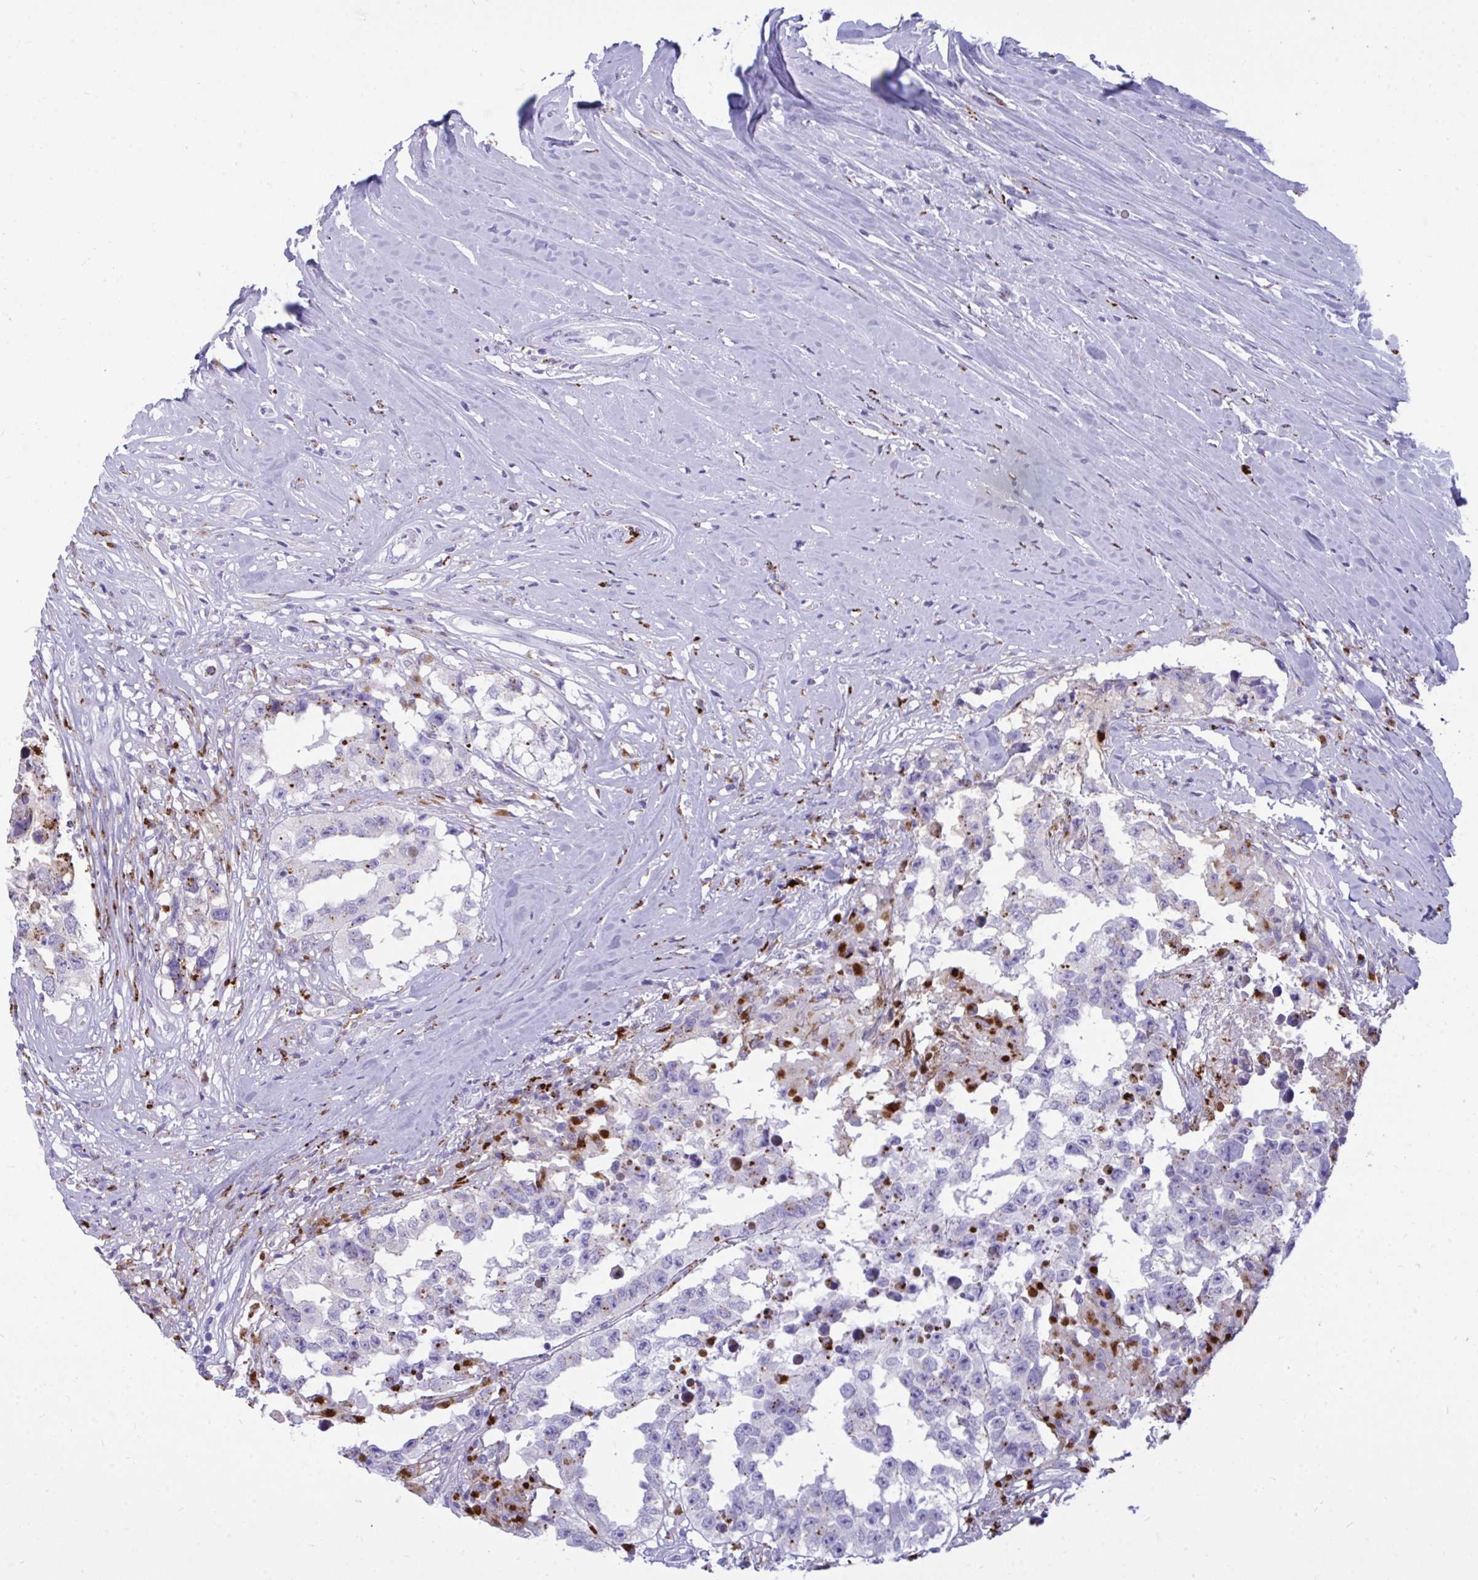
{"staining": {"intensity": "moderate", "quantity": "<25%", "location": "cytoplasmic/membranous"}, "tissue": "testis cancer", "cell_type": "Tumor cells", "image_type": "cancer", "snomed": [{"axis": "morphology", "description": "Carcinoma, Embryonal, NOS"}, {"axis": "topography", "description": "Testis"}], "caption": "High-magnification brightfield microscopy of testis embryonal carcinoma stained with DAB (3,3'-diaminobenzidine) (brown) and counterstained with hematoxylin (blue). tumor cells exhibit moderate cytoplasmic/membranous positivity is seen in about<25% of cells.", "gene": "CPVL", "patient": {"sex": "male", "age": 83}}